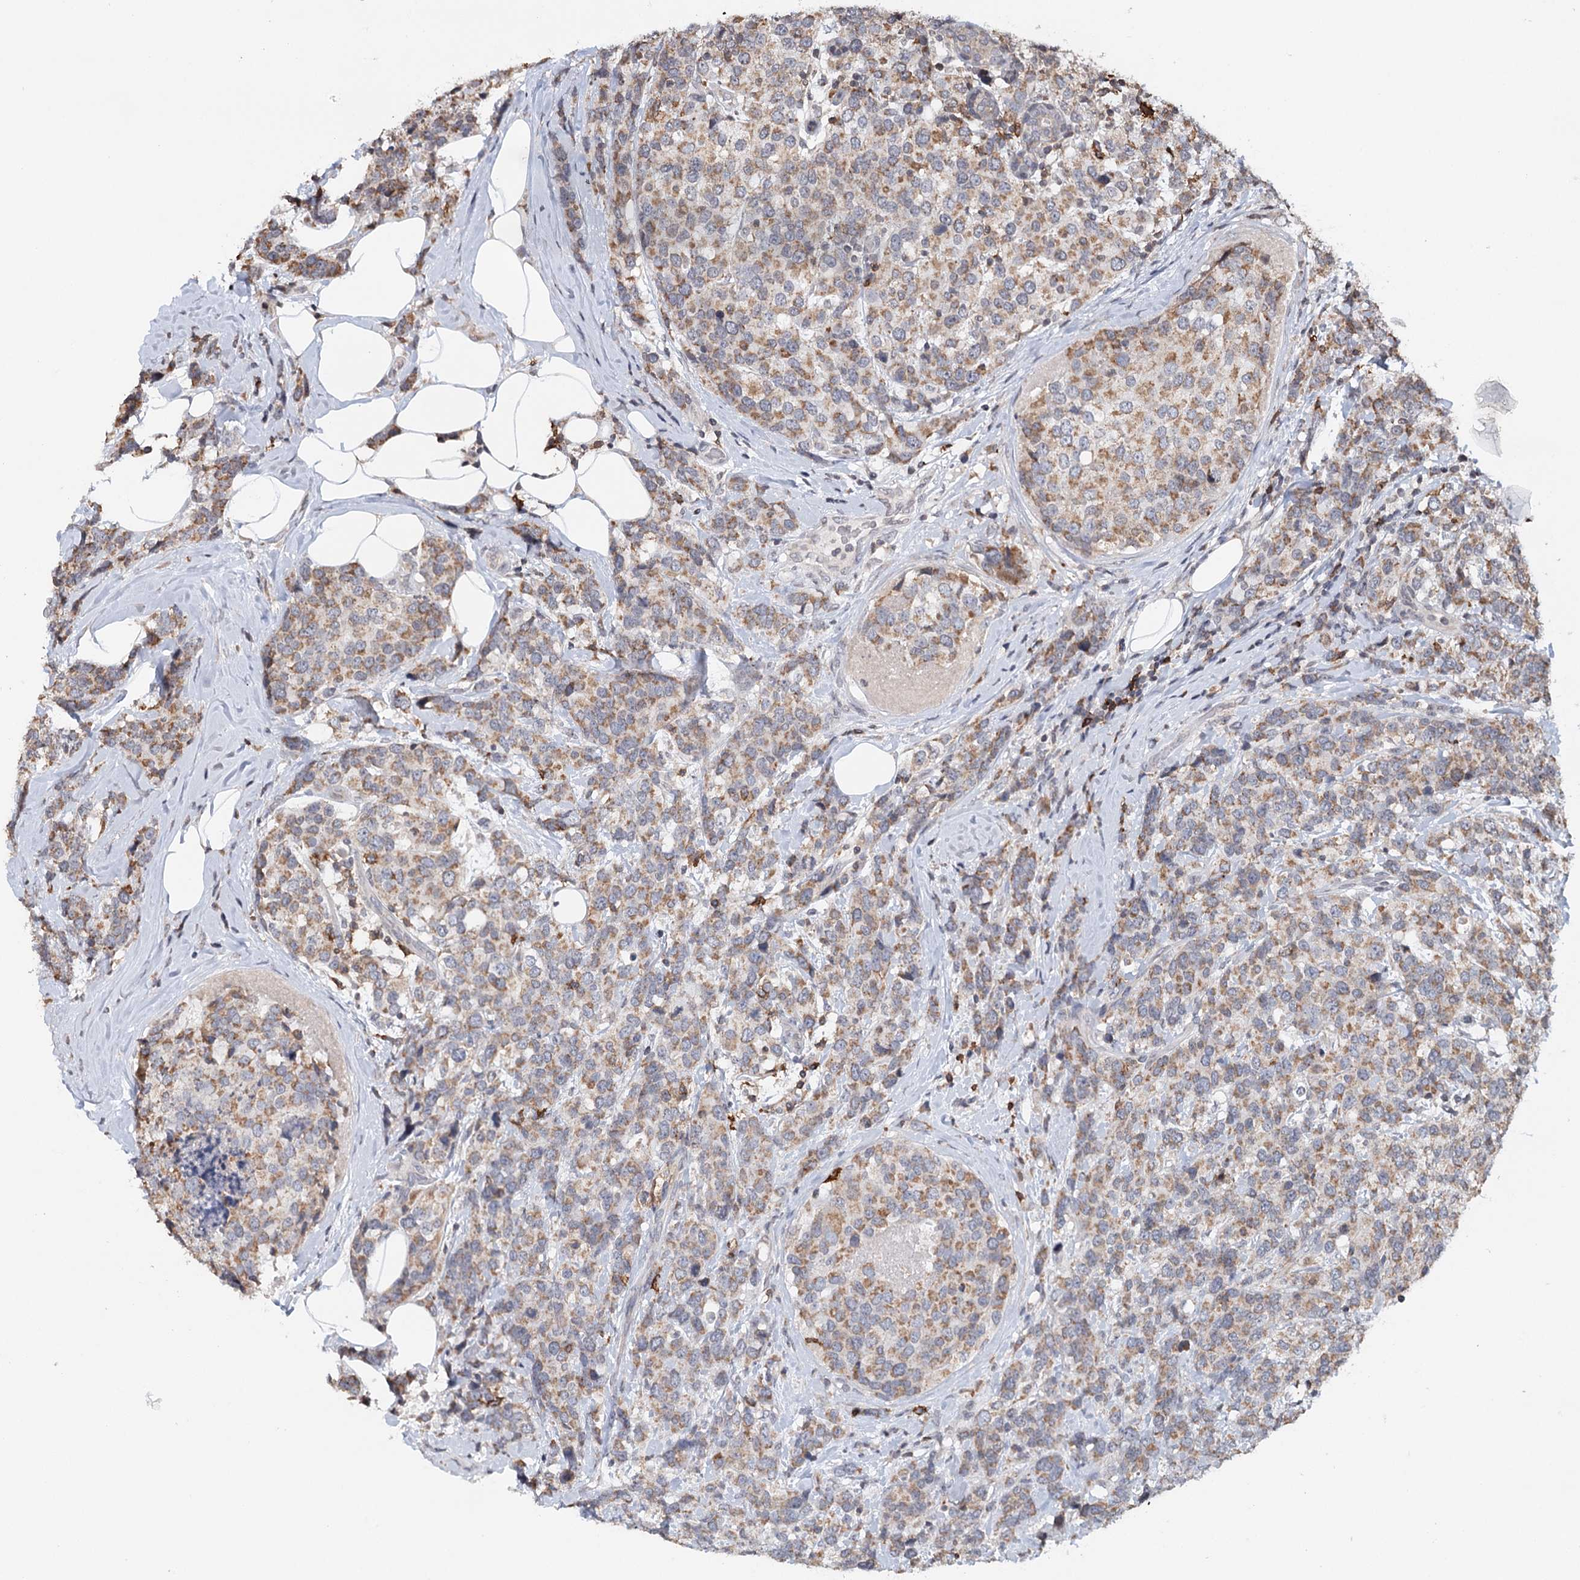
{"staining": {"intensity": "weak", "quantity": ">75%", "location": "cytoplasmic/membranous"}, "tissue": "breast cancer", "cell_type": "Tumor cells", "image_type": "cancer", "snomed": [{"axis": "morphology", "description": "Lobular carcinoma"}, {"axis": "topography", "description": "Breast"}], "caption": "Immunohistochemical staining of breast cancer displays low levels of weak cytoplasmic/membranous protein positivity in approximately >75% of tumor cells. (brown staining indicates protein expression, while blue staining denotes nuclei).", "gene": "ICOS", "patient": {"sex": "female", "age": 59}}